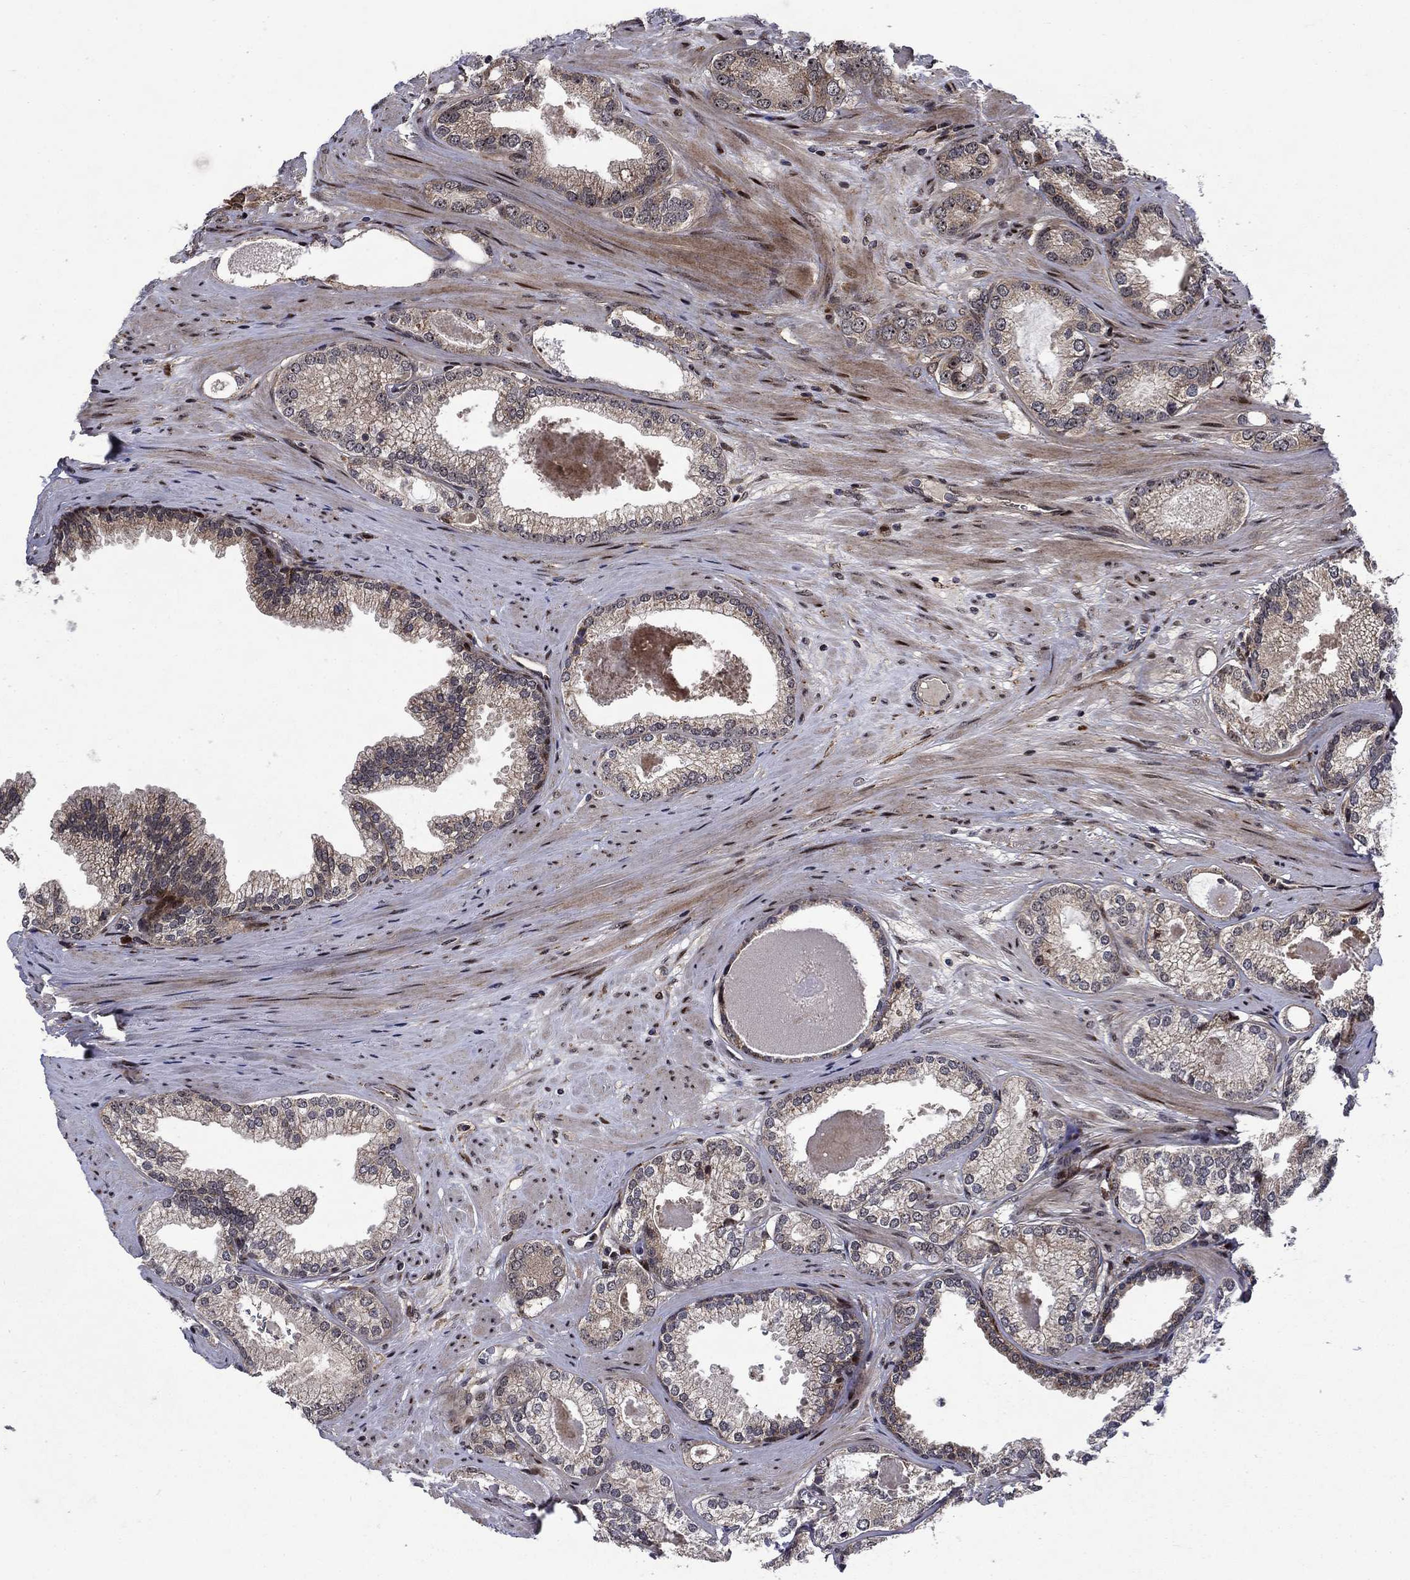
{"staining": {"intensity": "moderate", "quantity": "<25%", "location": "nuclear"}, "tissue": "prostate cancer", "cell_type": "Tumor cells", "image_type": "cancer", "snomed": [{"axis": "morphology", "description": "Adenocarcinoma, High grade"}, {"axis": "topography", "description": "Prostate and seminal vesicle, NOS"}], "caption": "This is a photomicrograph of IHC staining of prostate cancer (high-grade adenocarcinoma), which shows moderate positivity in the nuclear of tumor cells.", "gene": "AGTPBP1", "patient": {"sex": "male", "age": 62}}